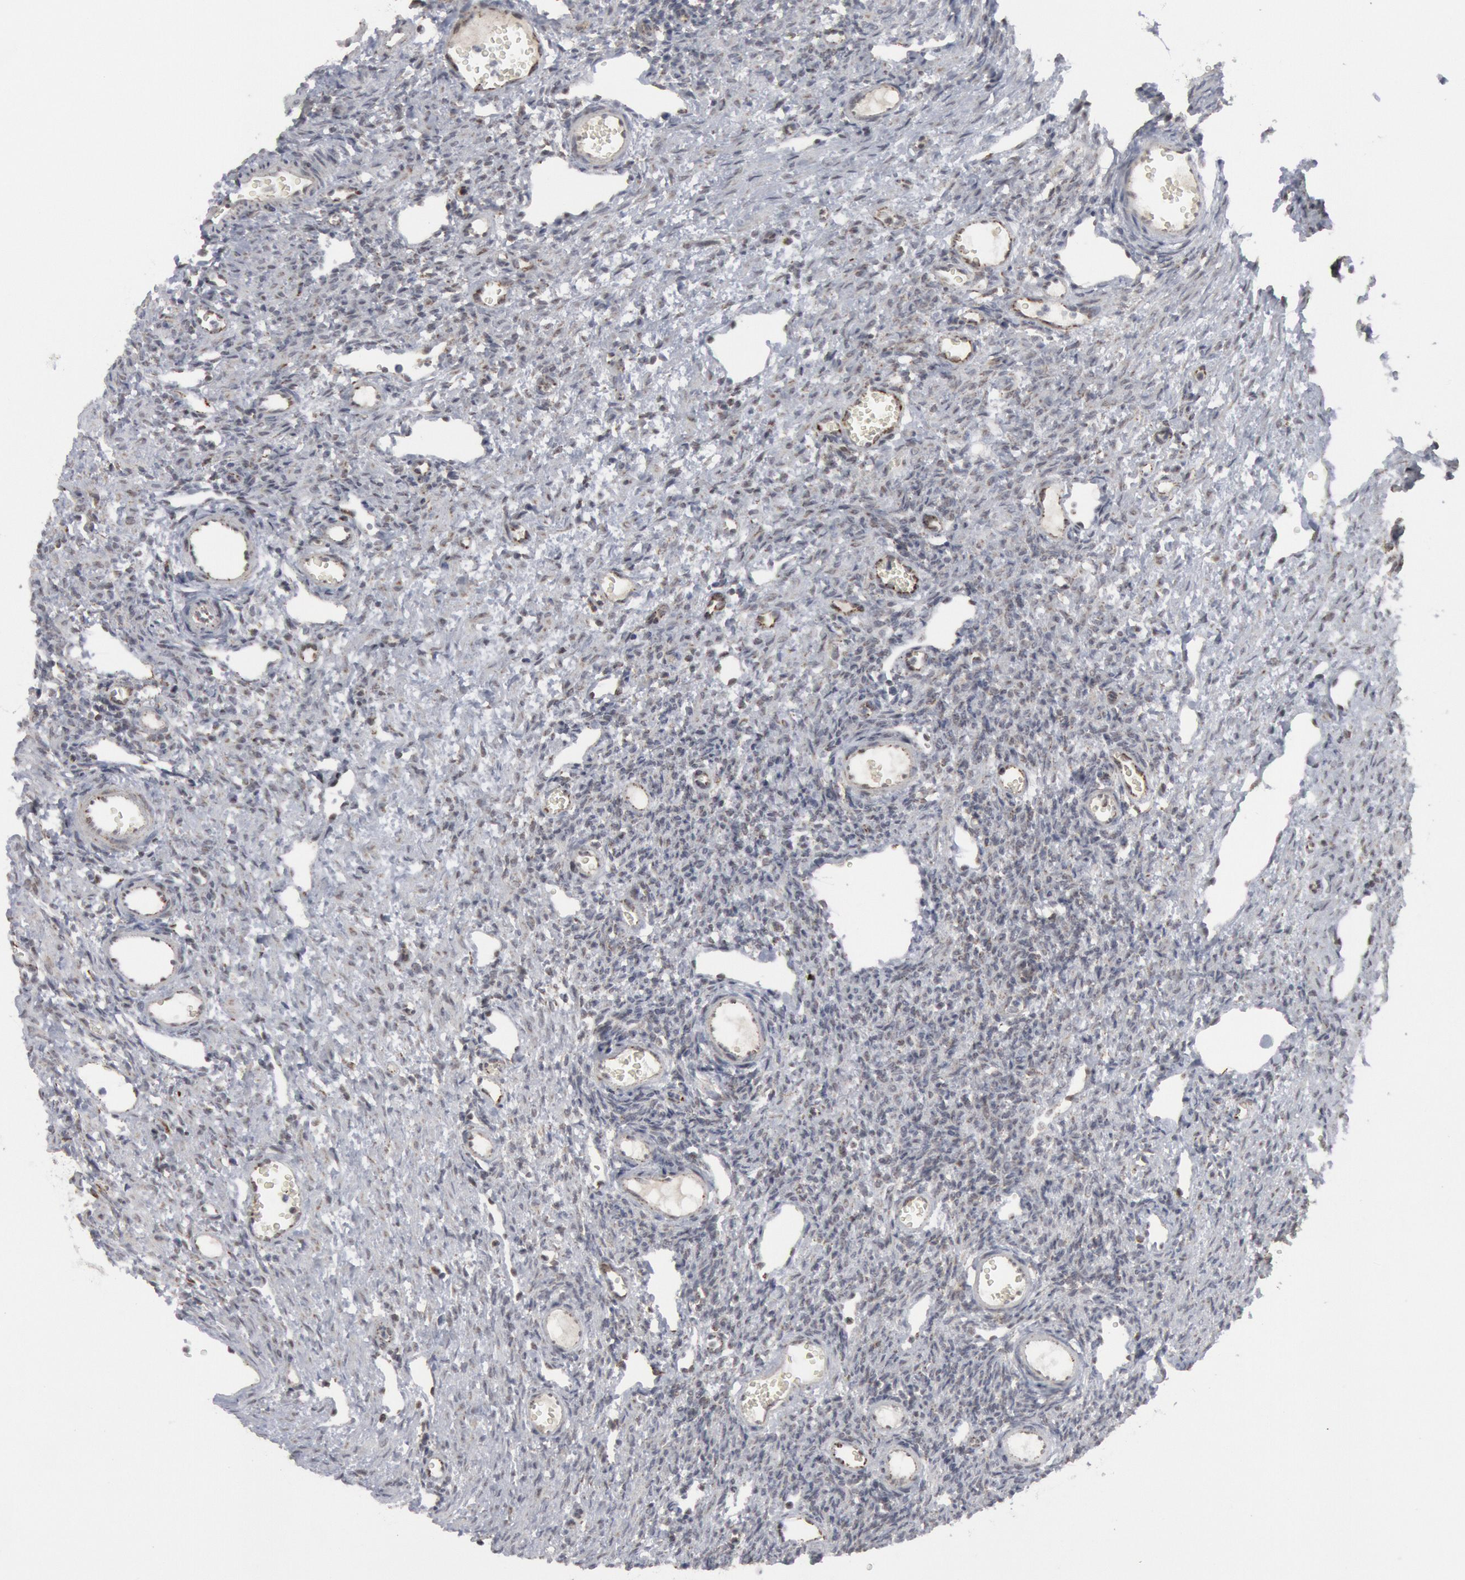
{"staining": {"intensity": "weak", "quantity": ">75%", "location": "cytoplasmic/membranous"}, "tissue": "ovary", "cell_type": "Follicle cells", "image_type": "normal", "snomed": [{"axis": "morphology", "description": "Normal tissue, NOS"}, {"axis": "topography", "description": "Ovary"}], "caption": "Immunohistochemistry (IHC) of normal ovary shows low levels of weak cytoplasmic/membranous staining in about >75% of follicle cells.", "gene": "CASP9", "patient": {"sex": "female", "age": 33}}